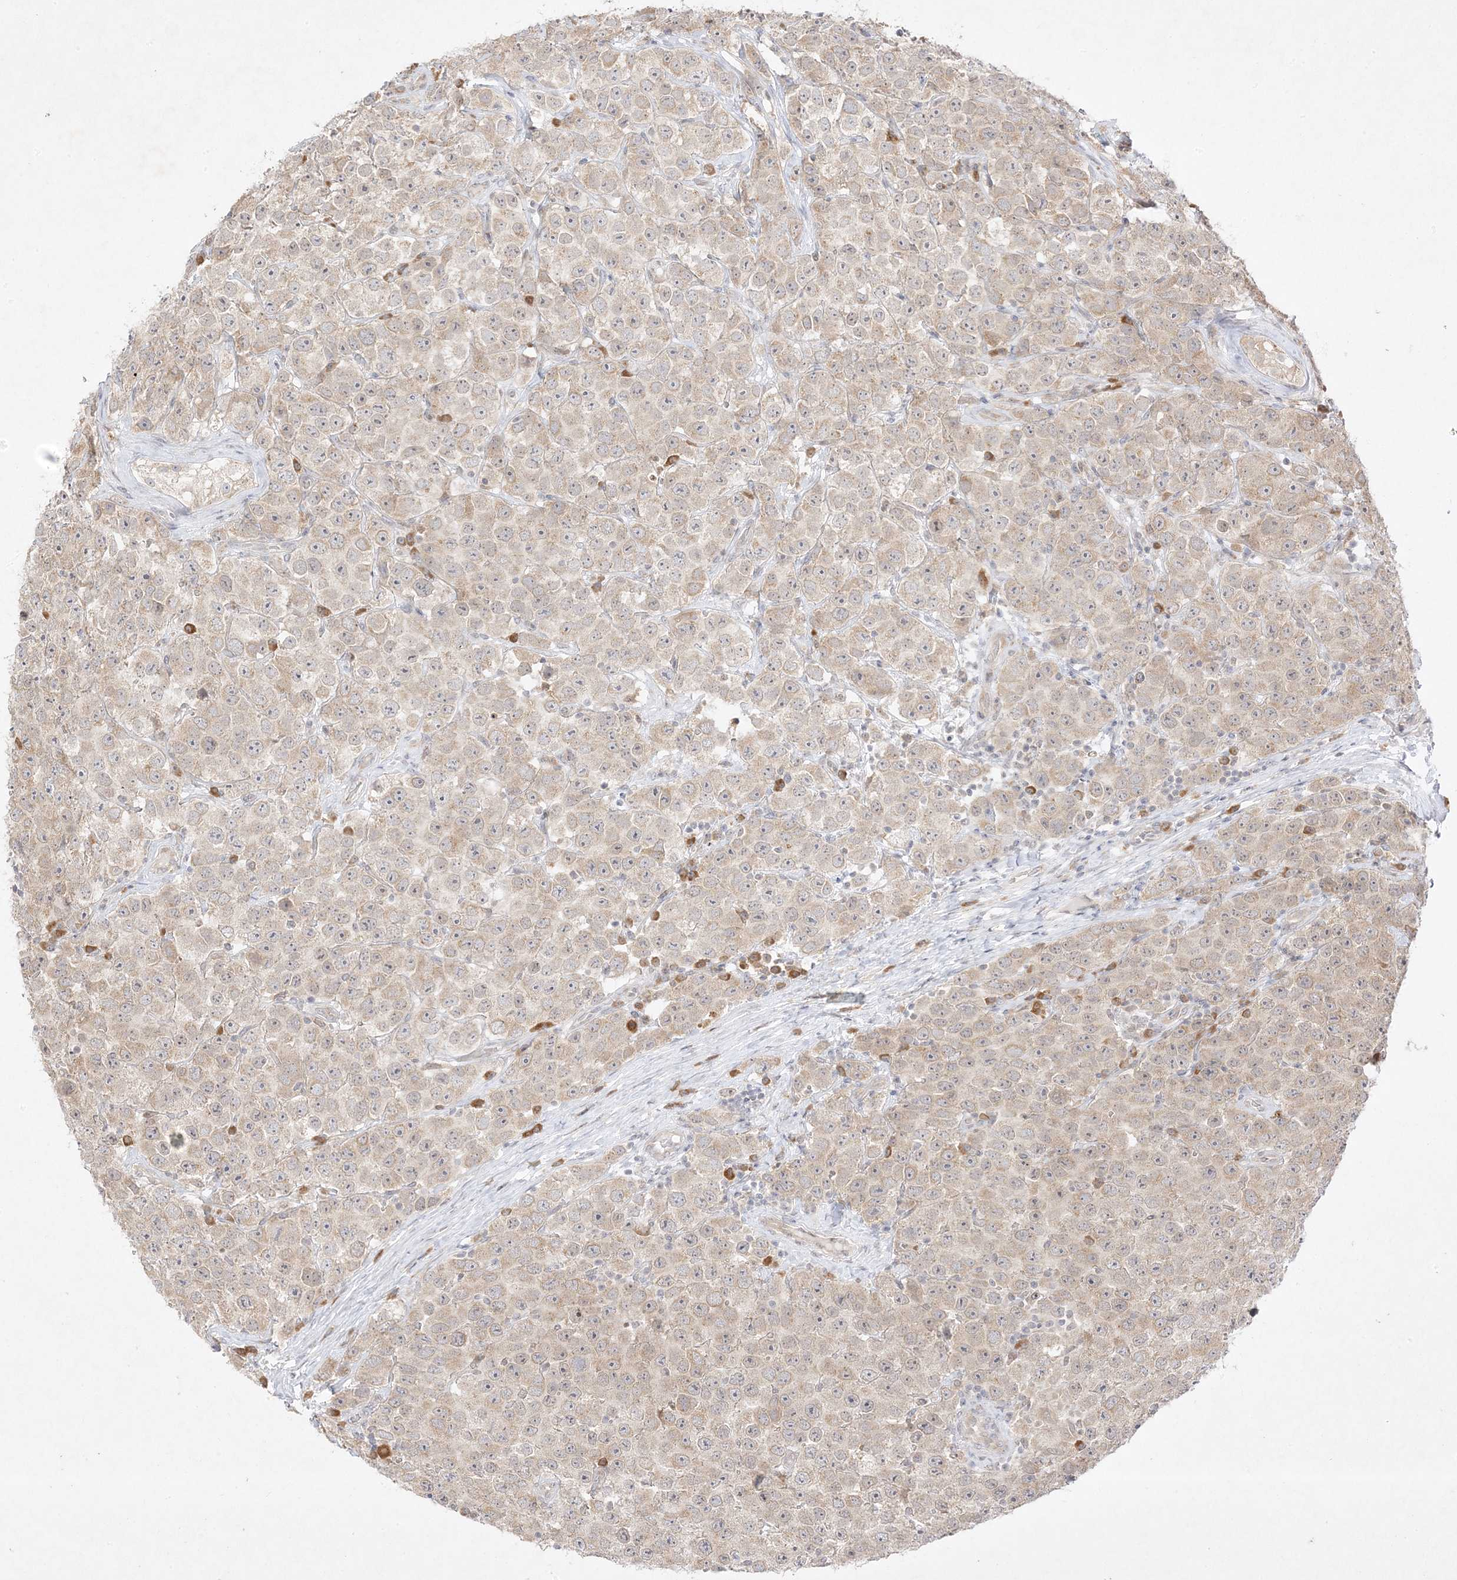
{"staining": {"intensity": "weak", "quantity": ">75%", "location": "cytoplasmic/membranous"}, "tissue": "testis cancer", "cell_type": "Tumor cells", "image_type": "cancer", "snomed": [{"axis": "morphology", "description": "Seminoma, NOS"}, {"axis": "topography", "description": "Testis"}], "caption": "This photomicrograph exhibits testis cancer (seminoma) stained with immunohistochemistry (IHC) to label a protein in brown. The cytoplasmic/membranous of tumor cells show weak positivity for the protein. Nuclei are counter-stained blue.", "gene": "C2CD2", "patient": {"sex": "male", "age": 28}}